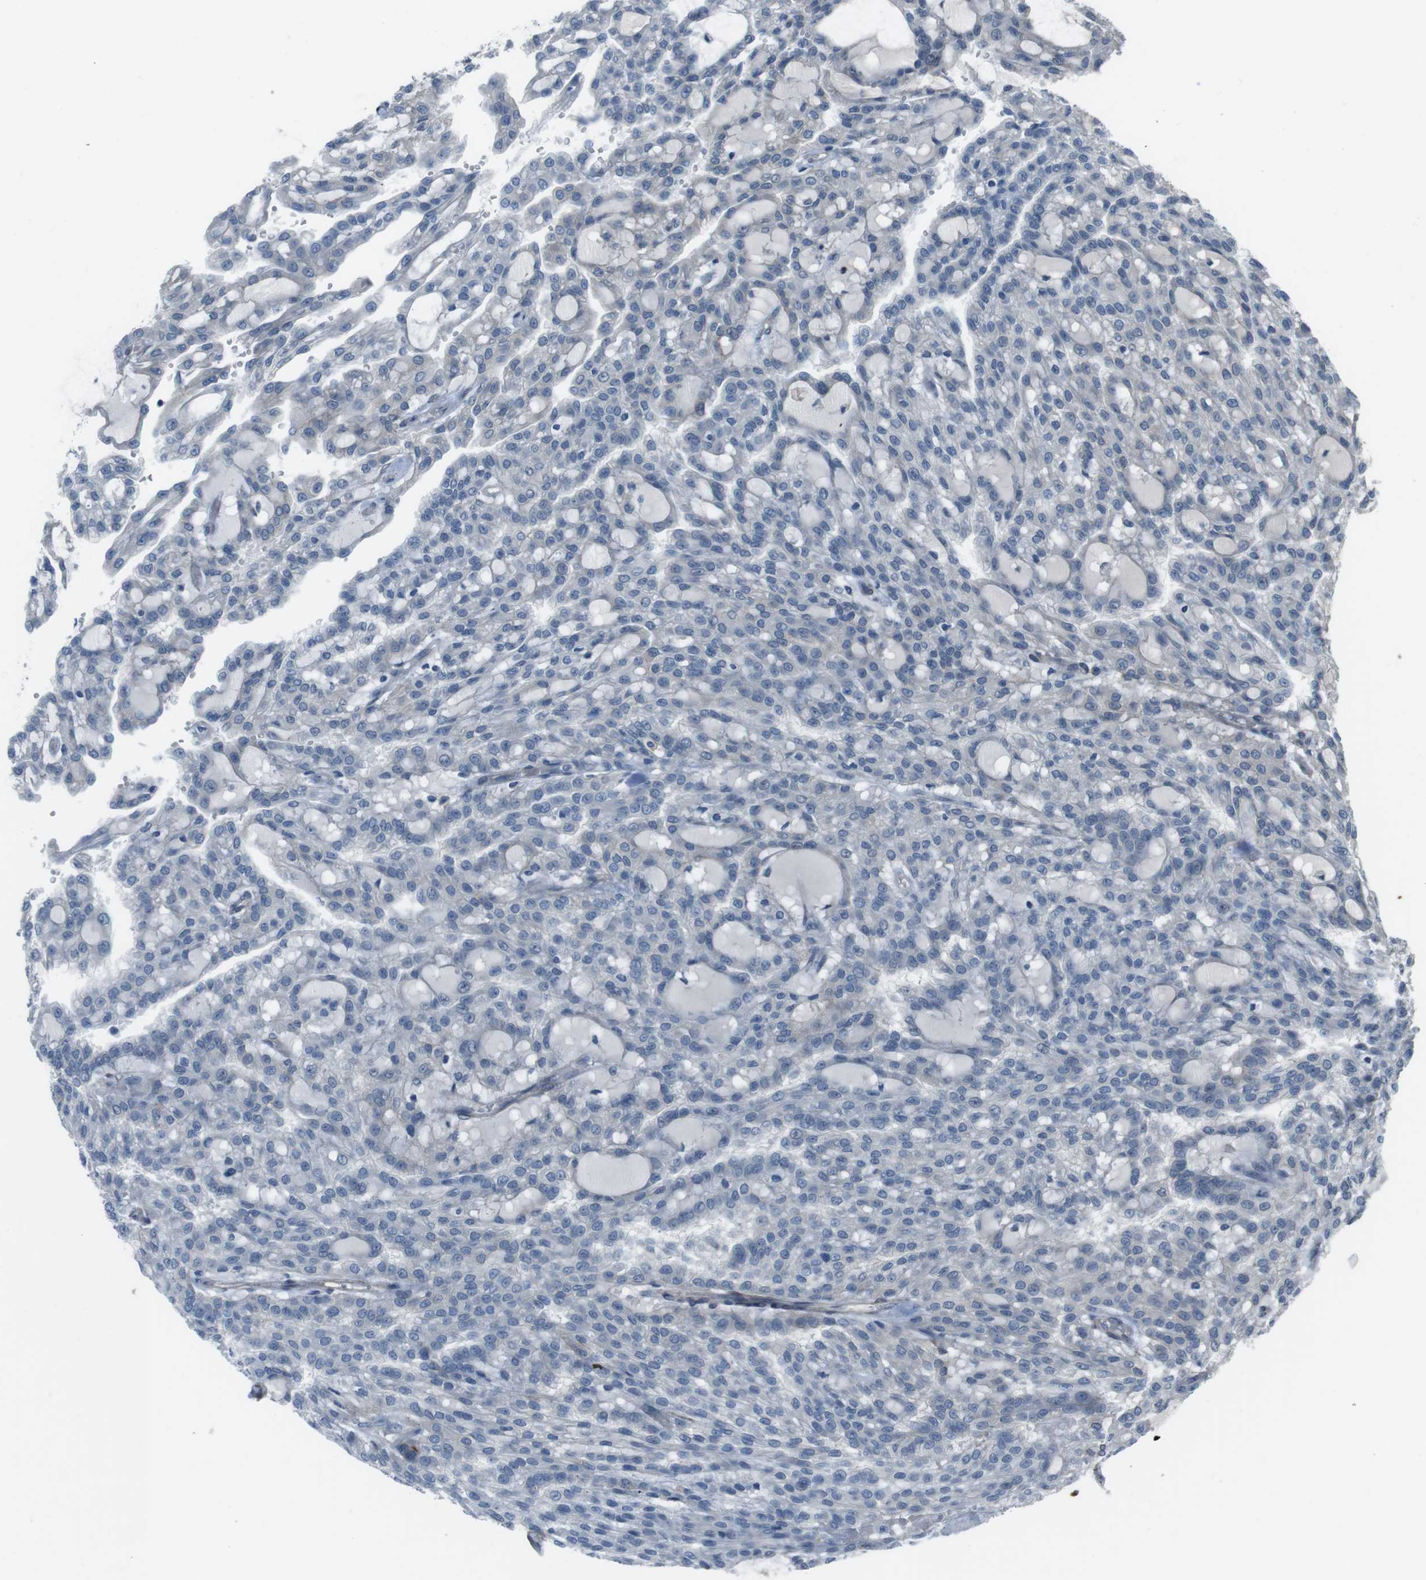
{"staining": {"intensity": "negative", "quantity": "none", "location": "none"}, "tissue": "renal cancer", "cell_type": "Tumor cells", "image_type": "cancer", "snomed": [{"axis": "morphology", "description": "Adenocarcinoma, NOS"}, {"axis": "topography", "description": "Kidney"}], "caption": "This is a photomicrograph of immunohistochemistry staining of renal adenocarcinoma, which shows no positivity in tumor cells.", "gene": "ANK2", "patient": {"sex": "male", "age": 63}}